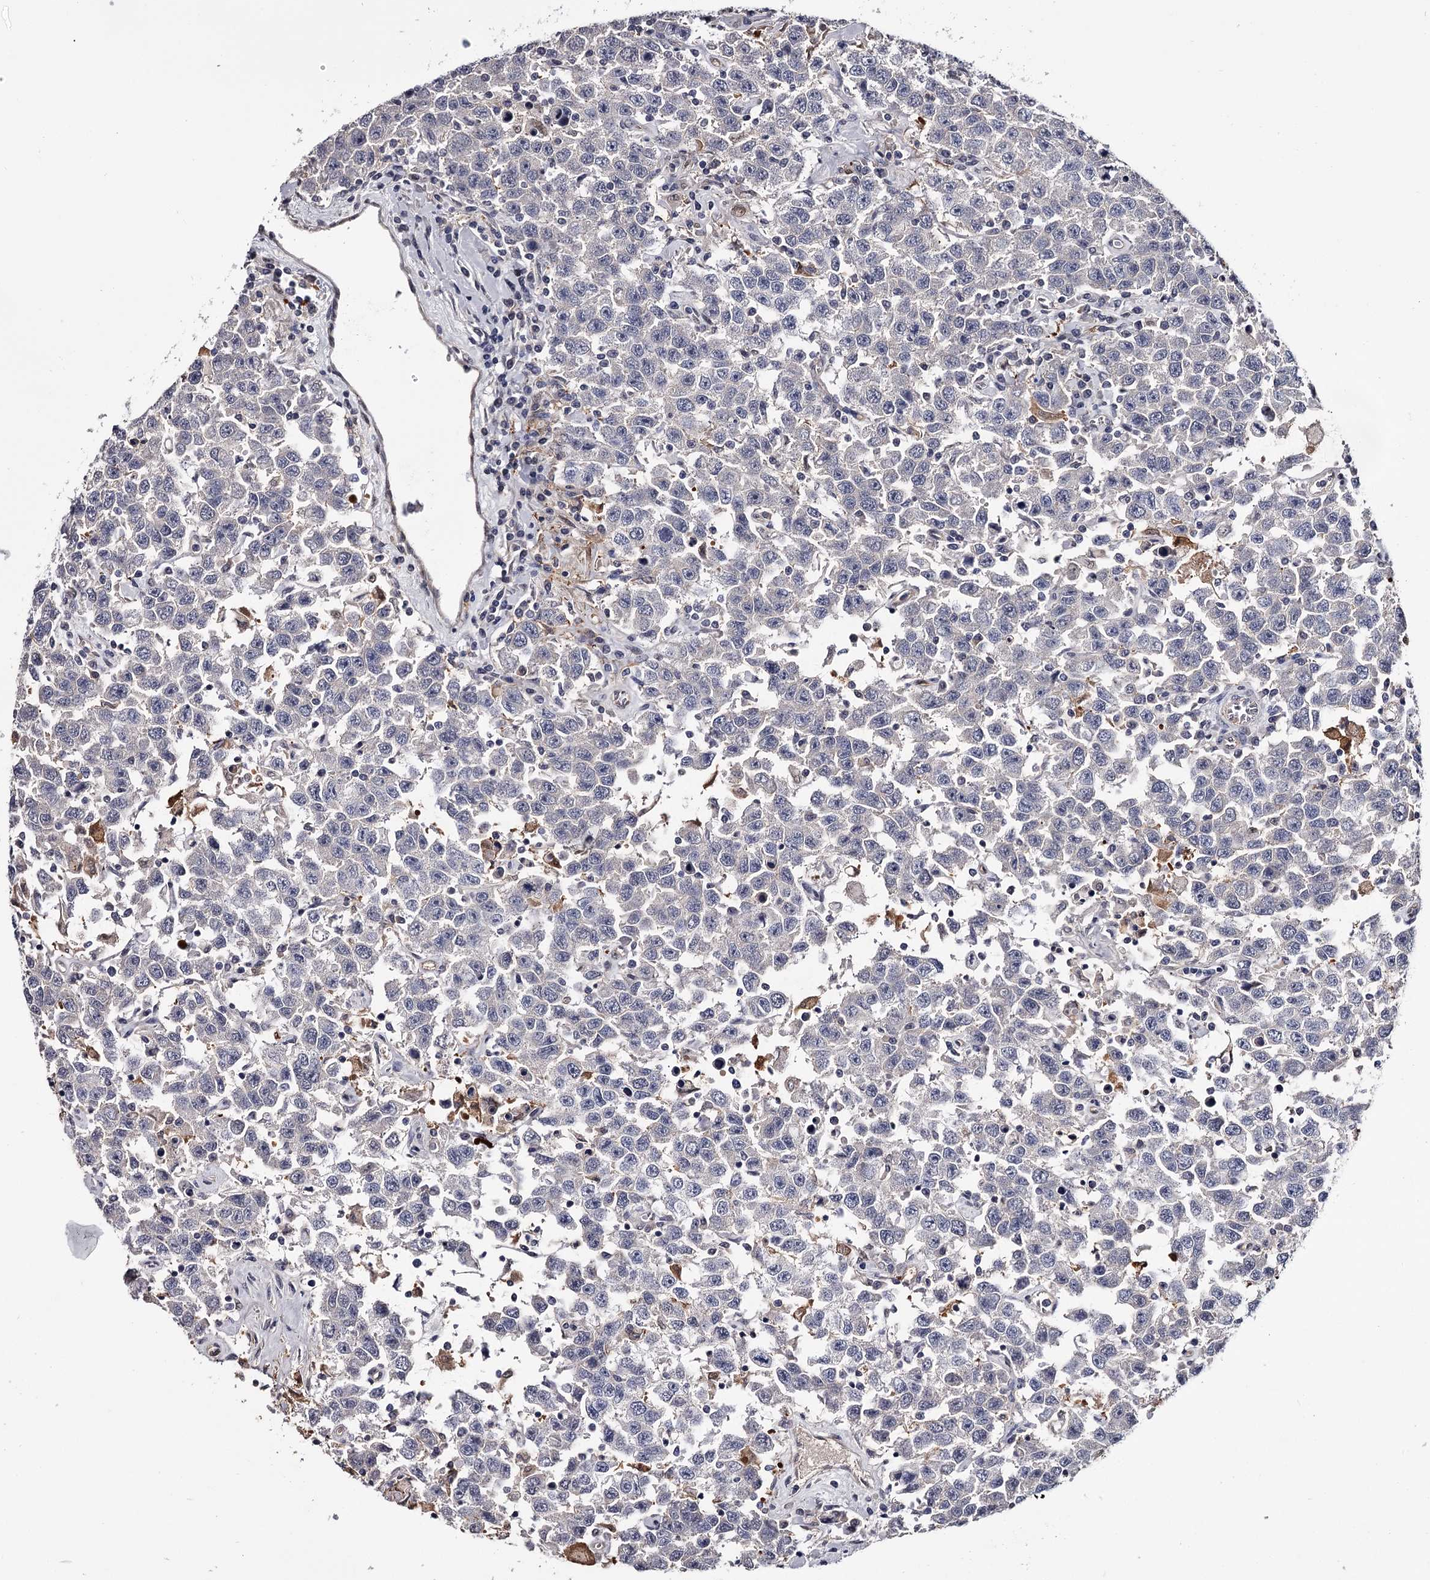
{"staining": {"intensity": "negative", "quantity": "none", "location": "none"}, "tissue": "testis cancer", "cell_type": "Tumor cells", "image_type": "cancer", "snomed": [{"axis": "morphology", "description": "Seminoma, NOS"}, {"axis": "topography", "description": "Testis"}], "caption": "This is an immunohistochemistry photomicrograph of testis seminoma. There is no staining in tumor cells.", "gene": "GSTO1", "patient": {"sex": "male", "age": 41}}